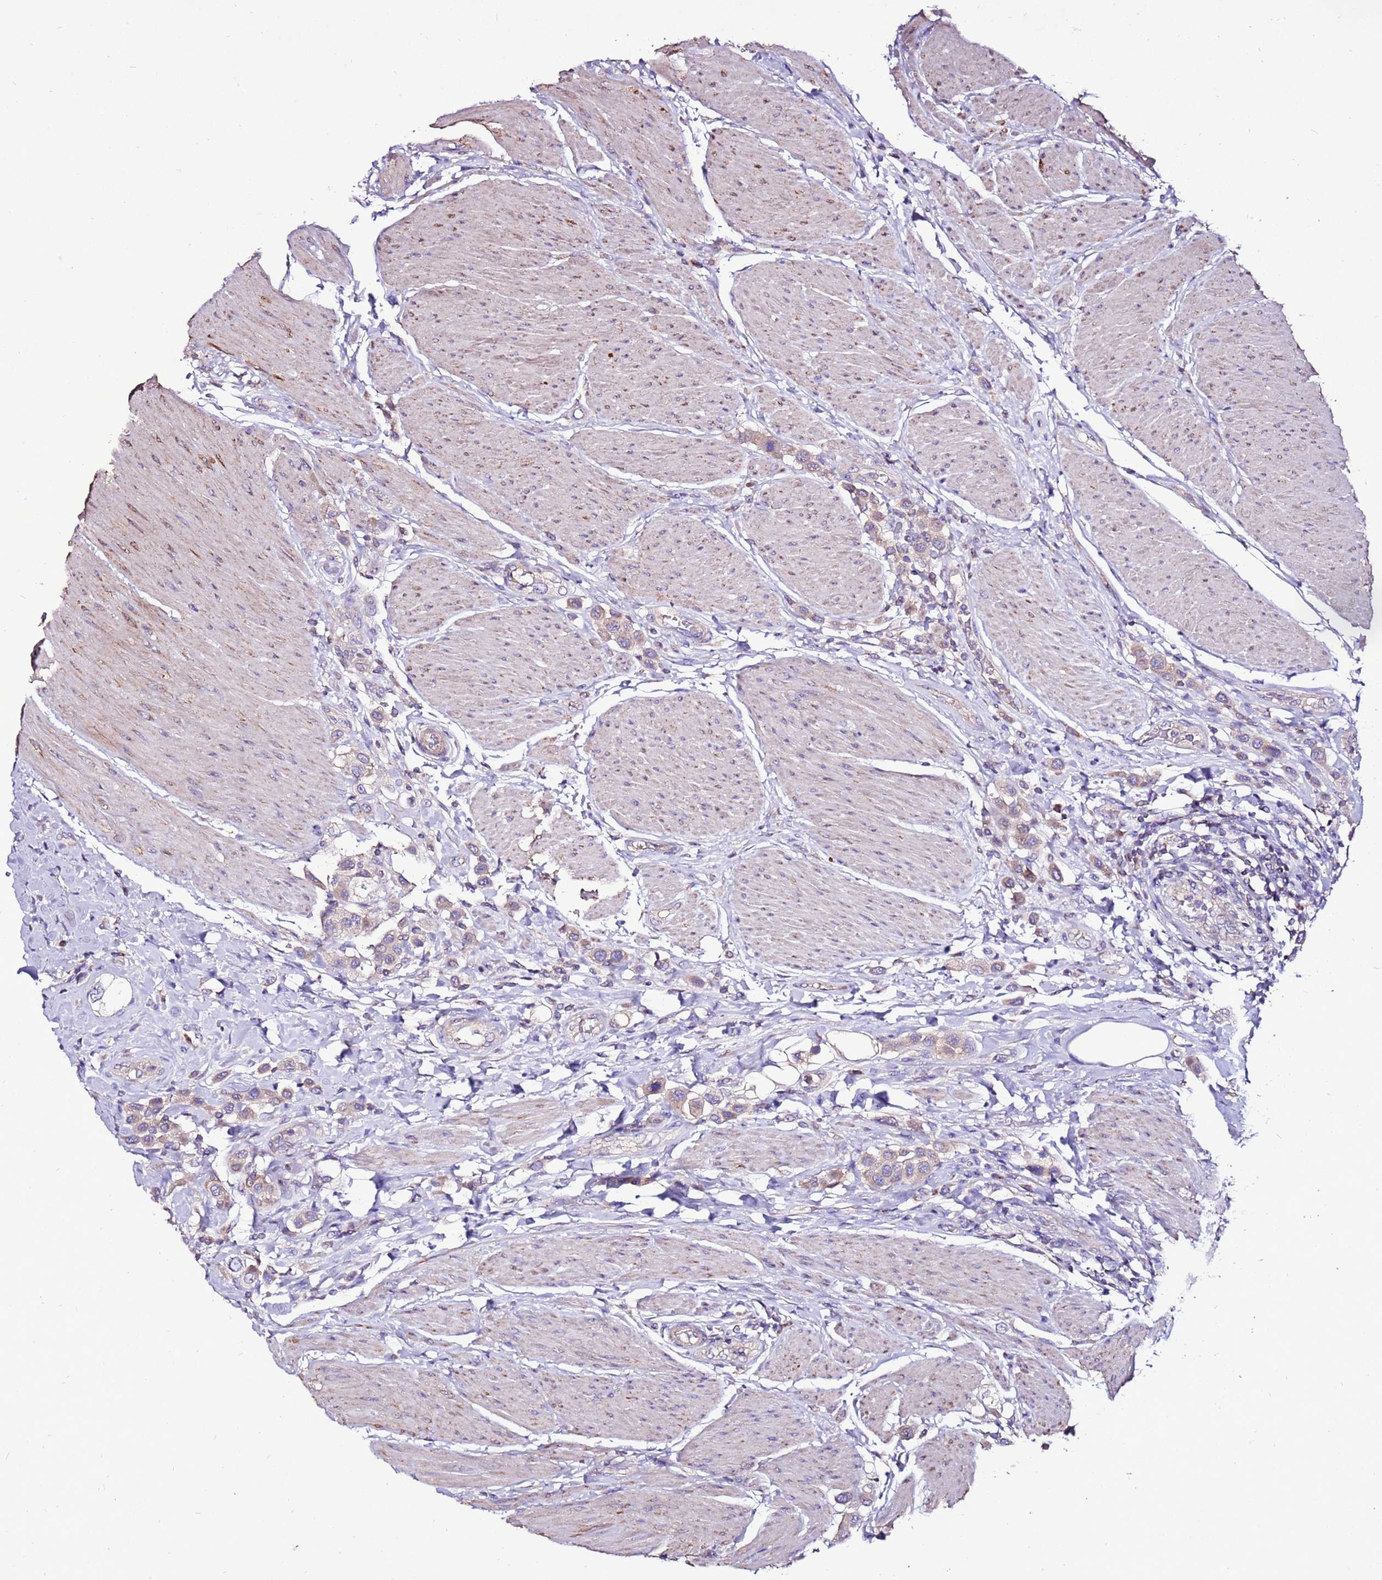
{"staining": {"intensity": "weak", "quantity": ">75%", "location": "cytoplasmic/membranous"}, "tissue": "urothelial cancer", "cell_type": "Tumor cells", "image_type": "cancer", "snomed": [{"axis": "morphology", "description": "Urothelial carcinoma, High grade"}, {"axis": "topography", "description": "Urinary bladder"}], "caption": "Immunohistochemistry (DAB) staining of human urothelial cancer displays weak cytoplasmic/membranous protein positivity in about >75% of tumor cells.", "gene": "TMEM106C", "patient": {"sex": "male", "age": 50}}